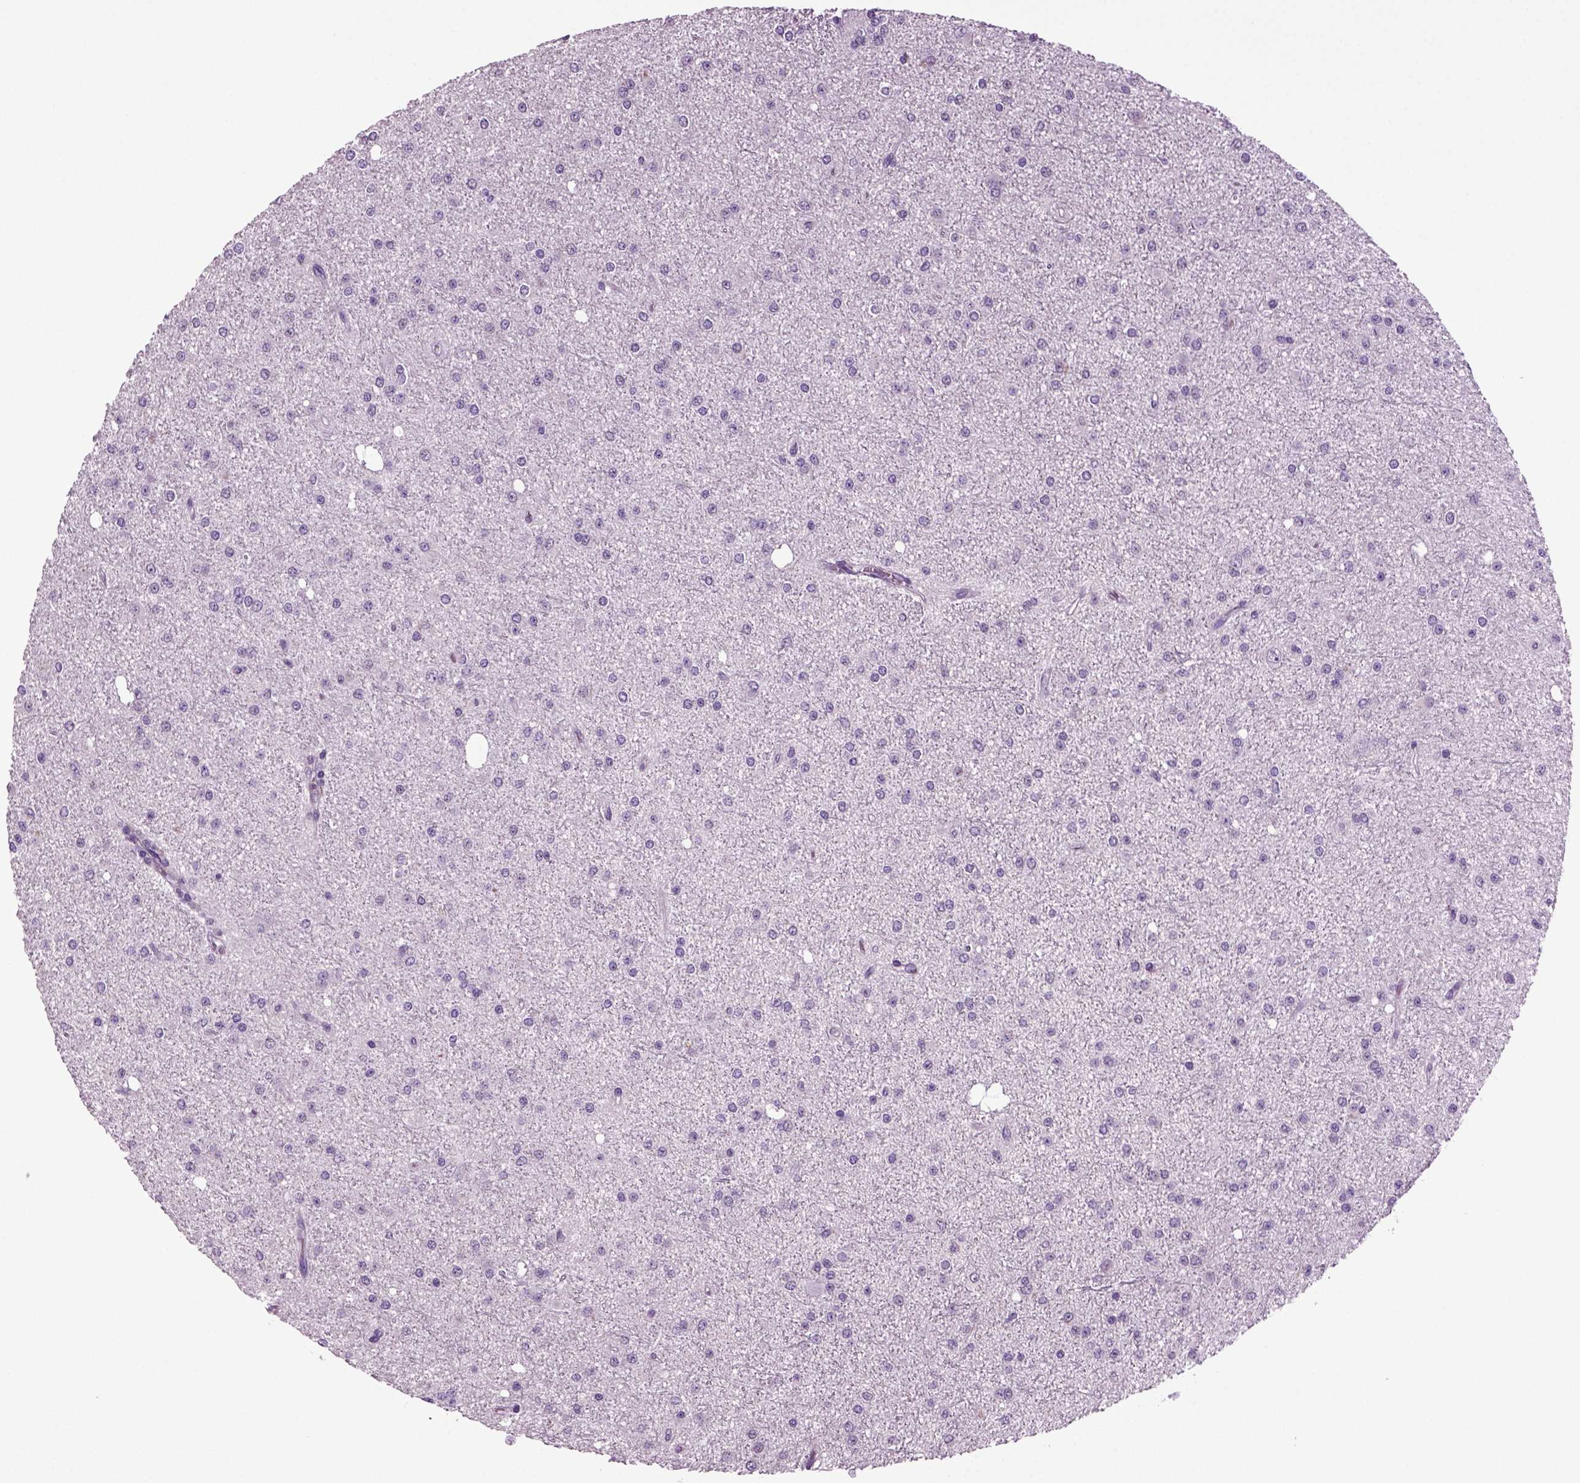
{"staining": {"intensity": "negative", "quantity": "none", "location": "none"}, "tissue": "glioma", "cell_type": "Tumor cells", "image_type": "cancer", "snomed": [{"axis": "morphology", "description": "Glioma, malignant, Low grade"}, {"axis": "topography", "description": "Brain"}], "caption": "An immunohistochemistry image of glioma is shown. There is no staining in tumor cells of glioma.", "gene": "FGF11", "patient": {"sex": "male", "age": 27}}